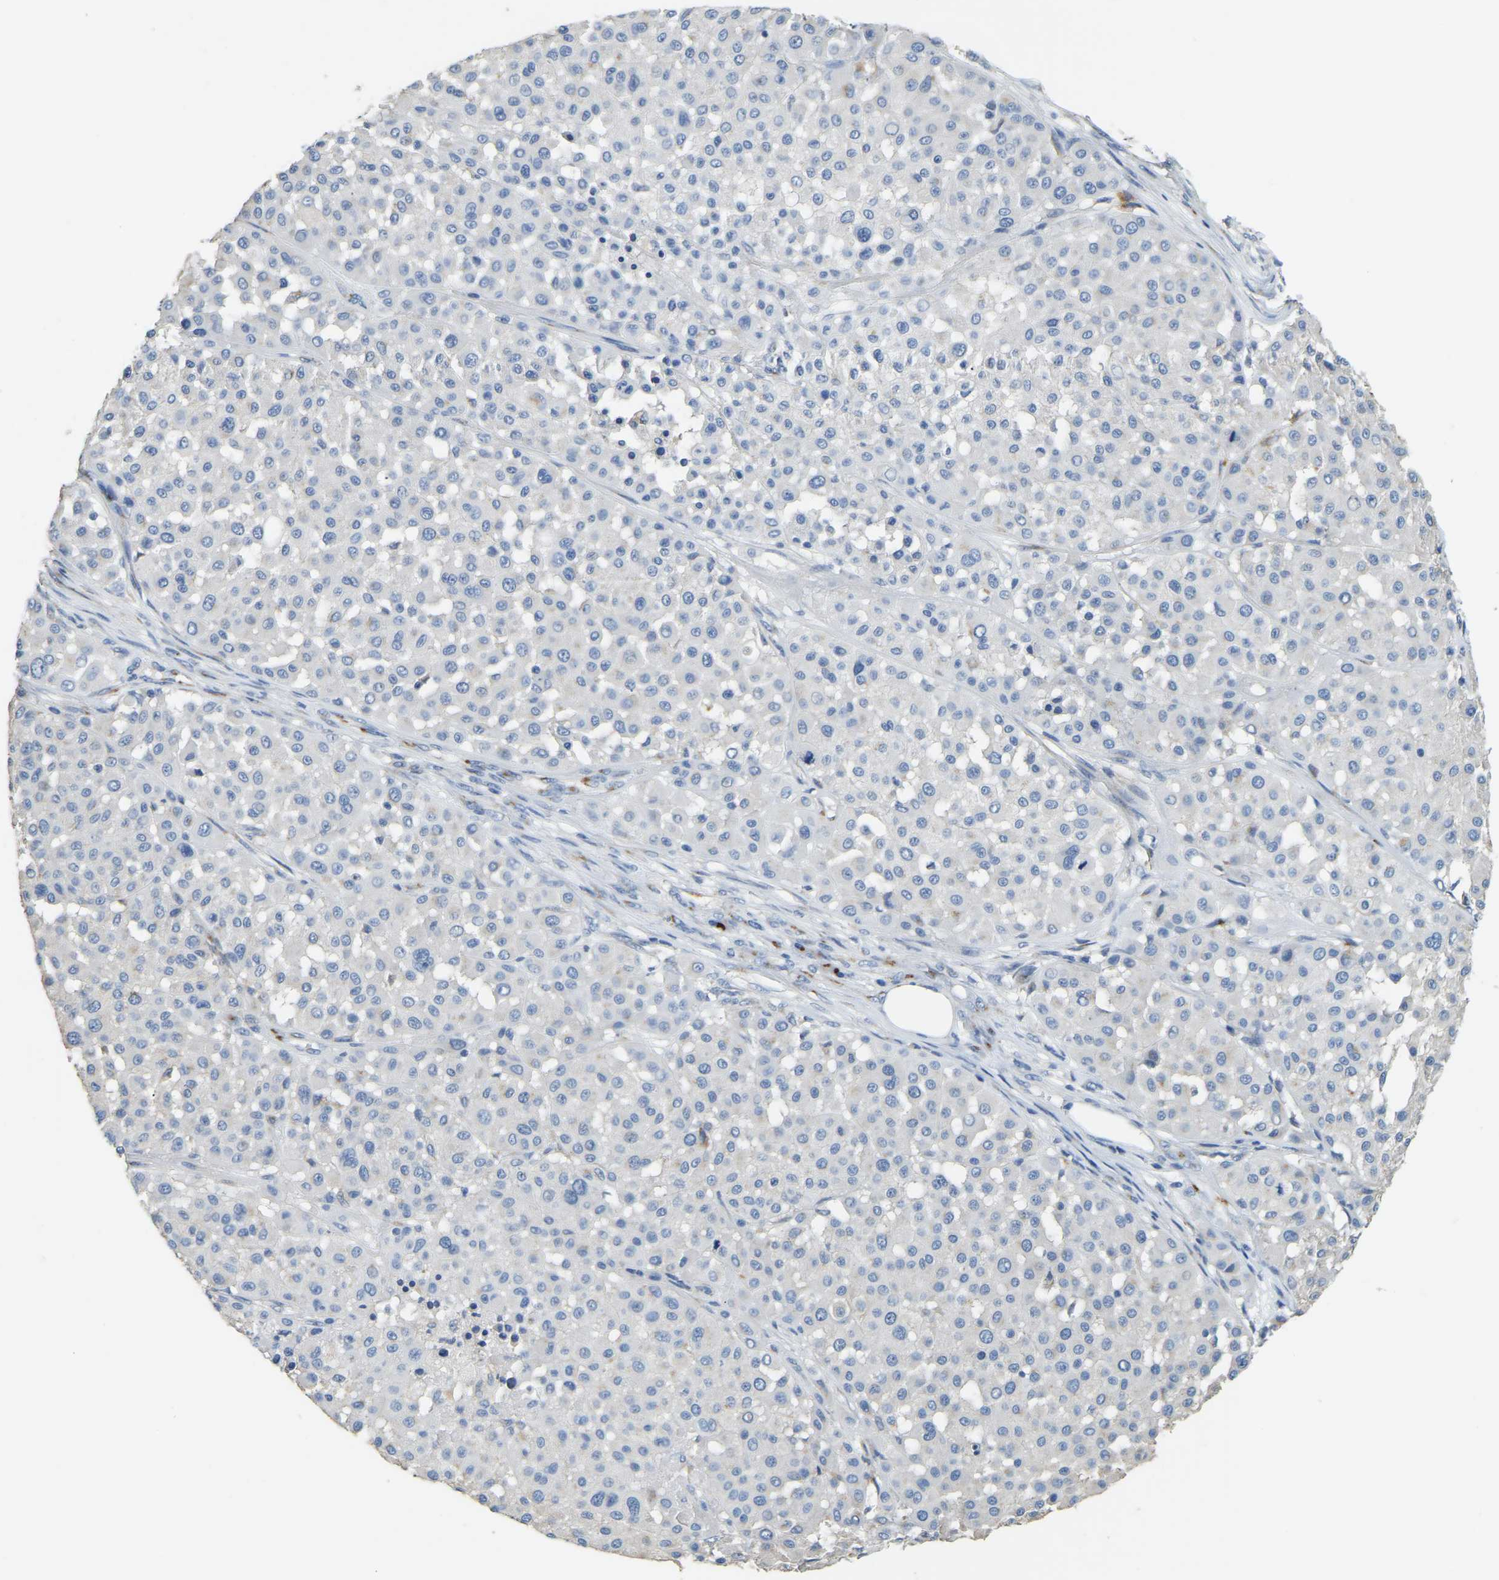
{"staining": {"intensity": "negative", "quantity": "none", "location": "none"}, "tissue": "melanoma", "cell_type": "Tumor cells", "image_type": "cancer", "snomed": [{"axis": "morphology", "description": "Malignant melanoma, Metastatic site"}, {"axis": "topography", "description": "Soft tissue"}], "caption": "Tumor cells are negative for protein expression in human malignant melanoma (metastatic site).", "gene": "FAM174A", "patient": {"sex": "male", "age": 41}}